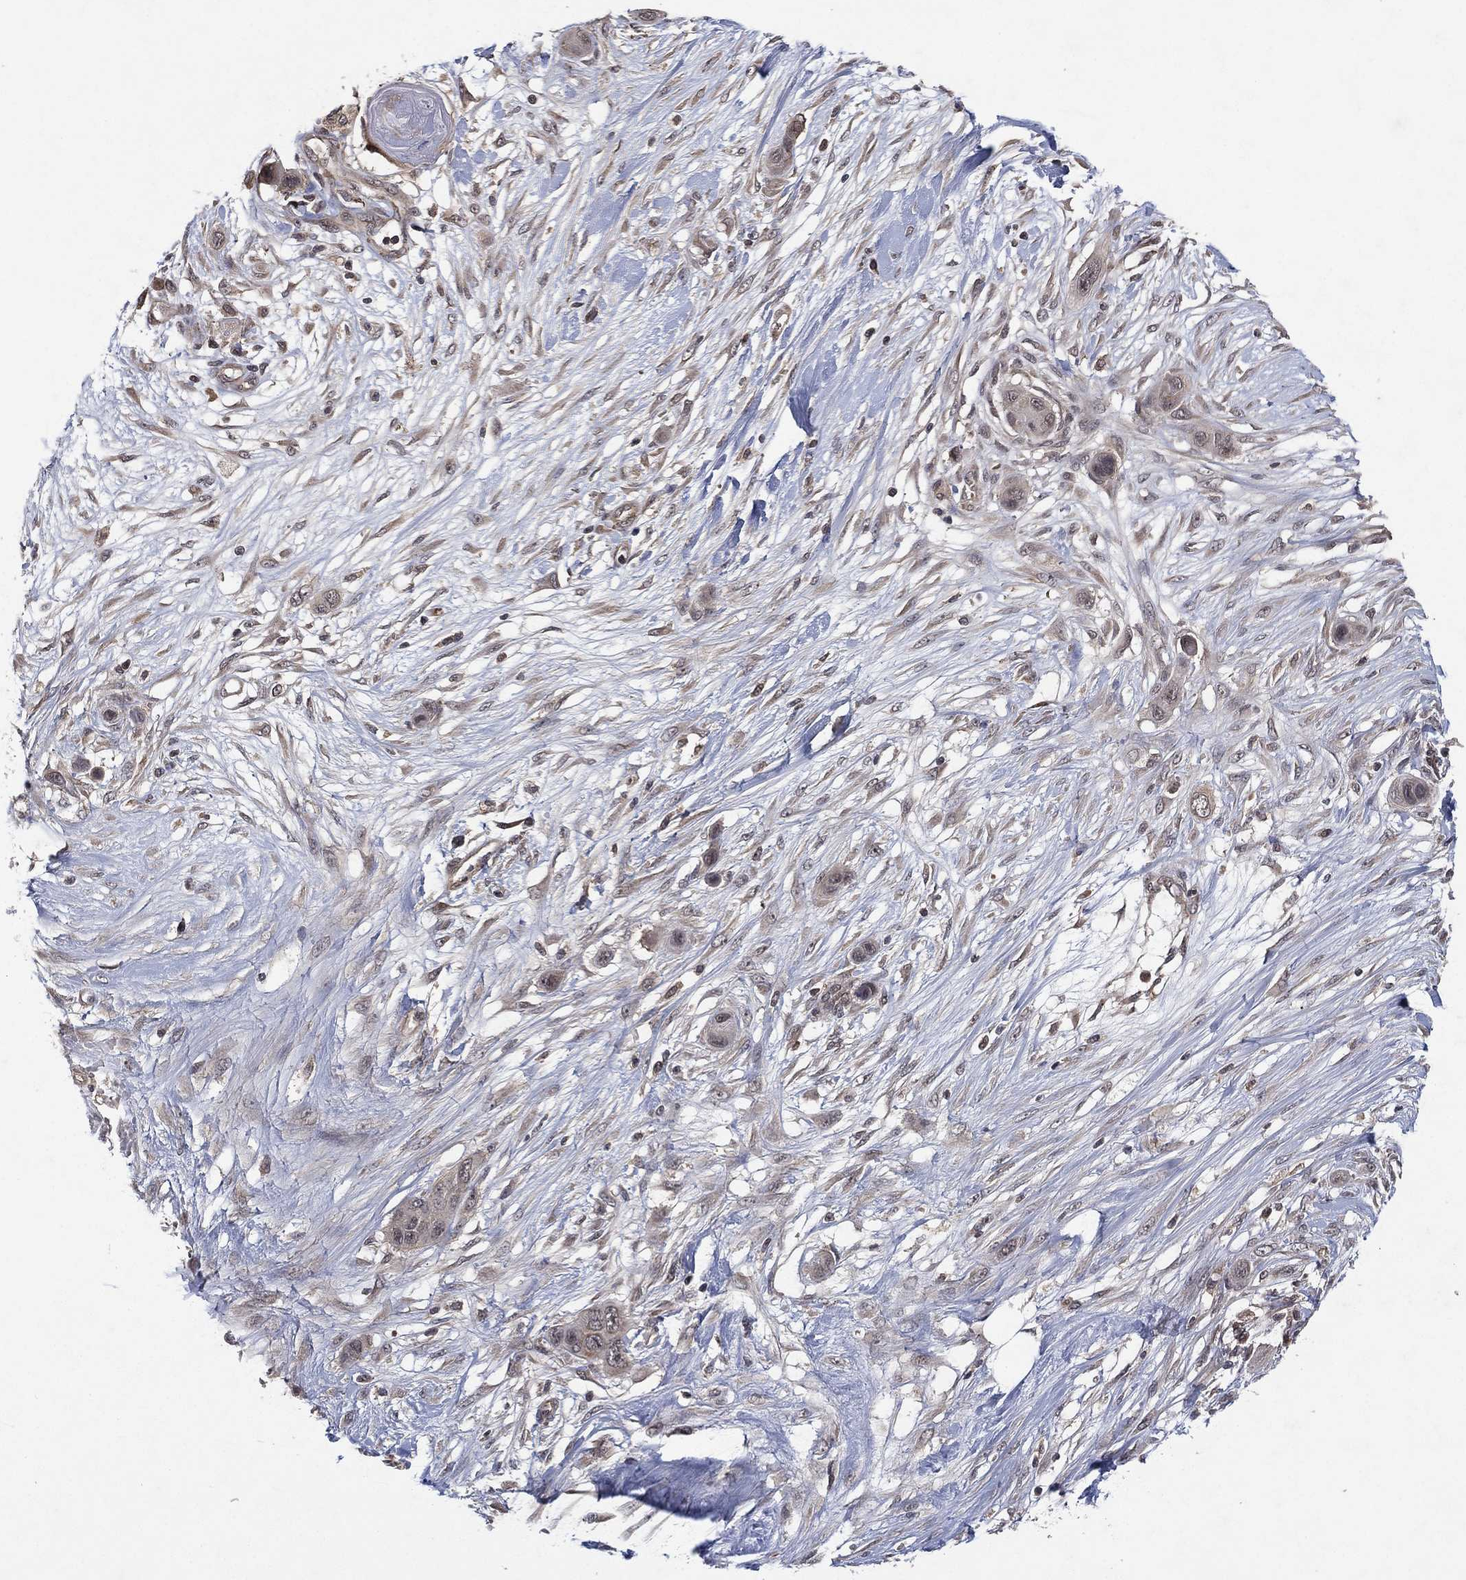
{"staining": {"intensity": "negative", "quantity": "none", "location": "none"}, "tissue": "skin cancer", "cell_type": "Tumor cells", "image_type": "cancer", "snomed": [{"axis": "morphology", "description": "Squamous cell carcinoma, NOS"}, {"axis": "topography", "description": "Skin"}], "caption": "Tumor cells show no significant protein staining in squamous cell carcinoma (skin). (DAB immunohistochemistry (IHC) with hematoxylin counter stain).", "gene": "ATG4B", "patient": {"sex": "male", "age": 79}}